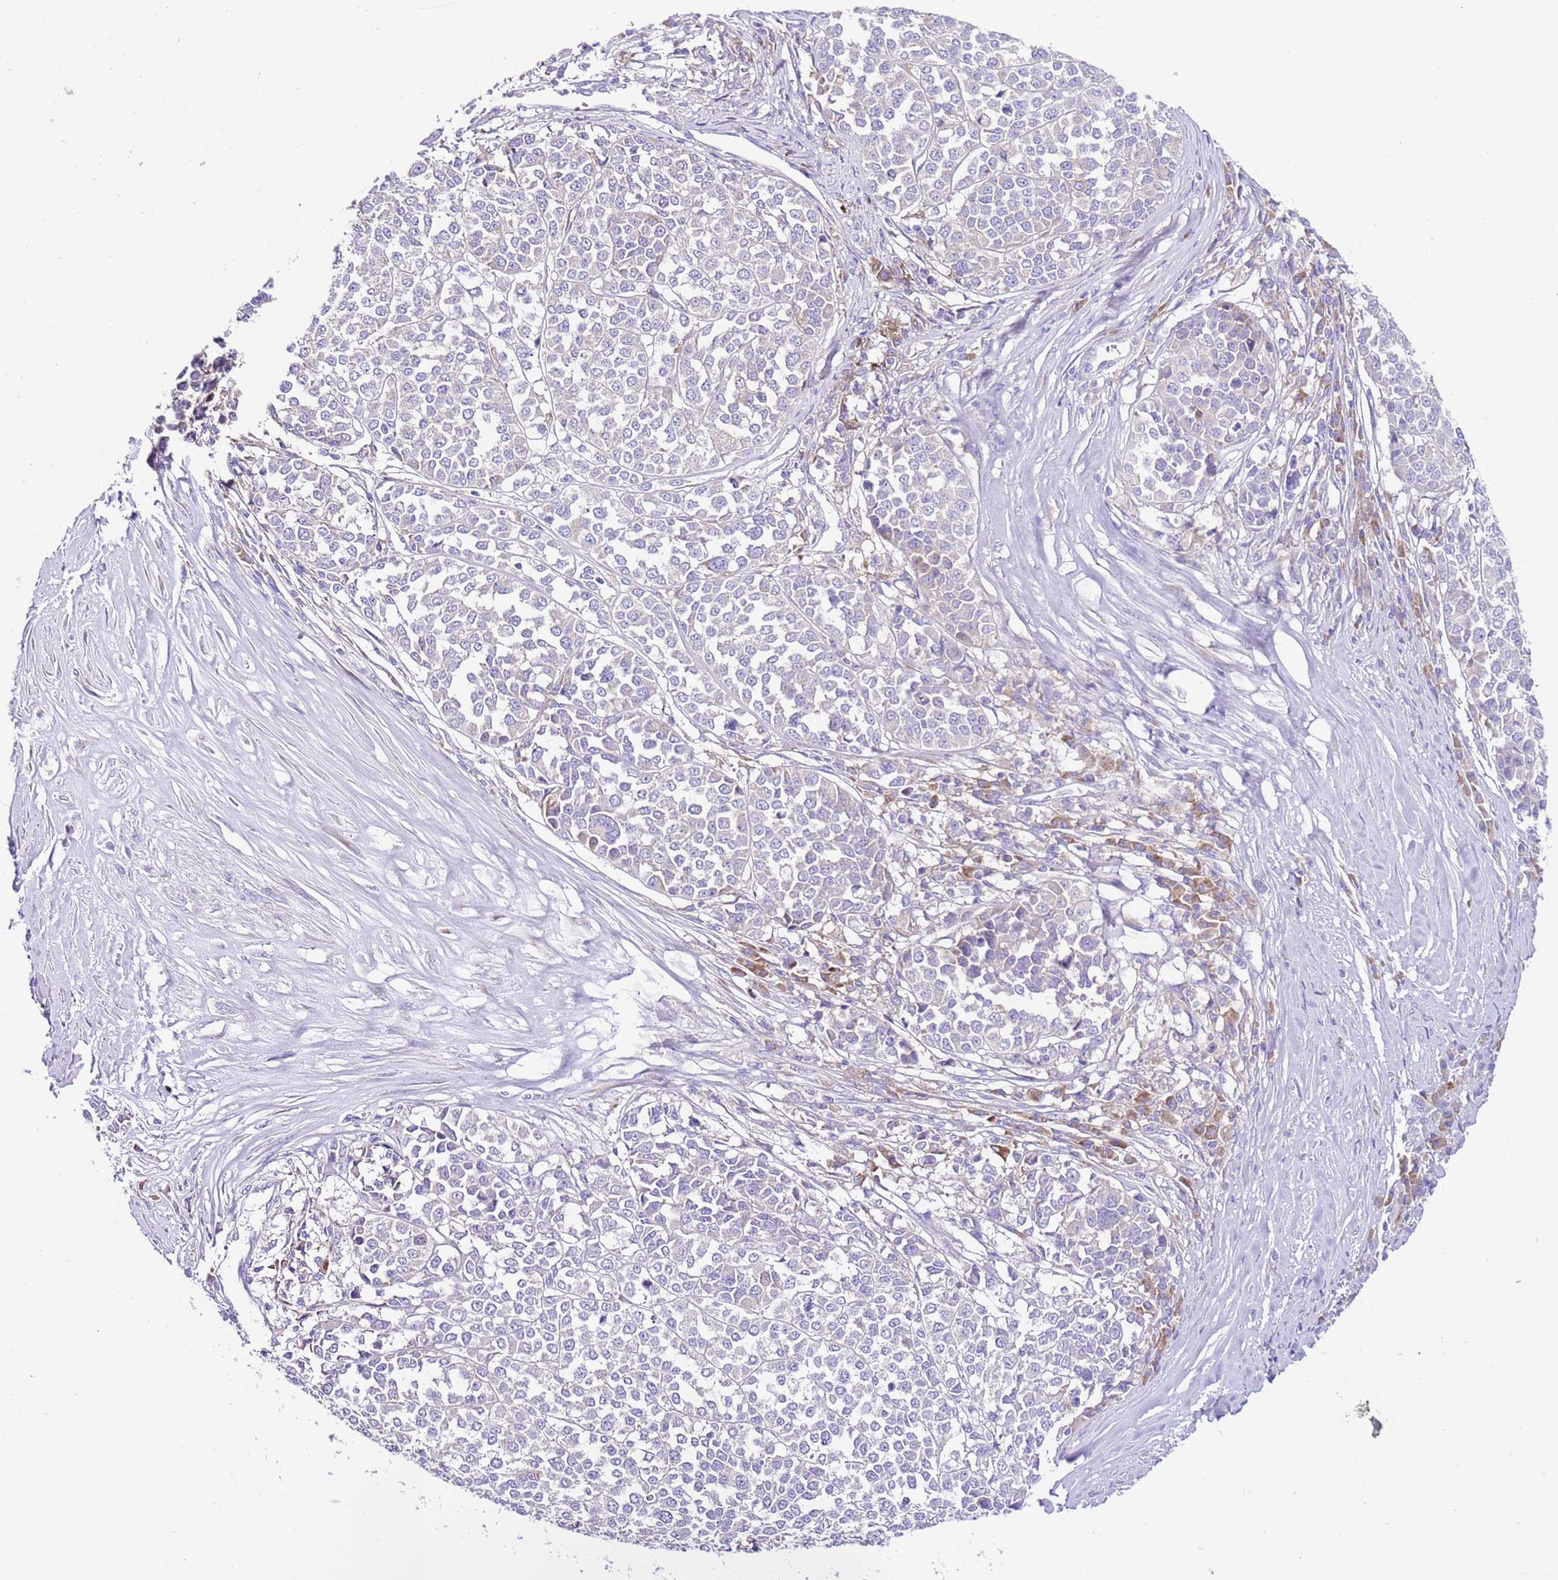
{"staining": {"intensity": "negative", "quantity": "none", "location": "none"}, "tissue": "melanoma", "cell_type": "Tumor cells", "image_type": "cancer", "snomed": [{"axis": "morphology", "description": "Malignant melanoma, Metastatic site"}, {"axis": "topography", "description": "Lymph node"}], "caption": "The micrograph reveals no staining of tumor cells in melanoma.", "gene": "RPS10", "patient": {"sex": "male", "age": 44}}